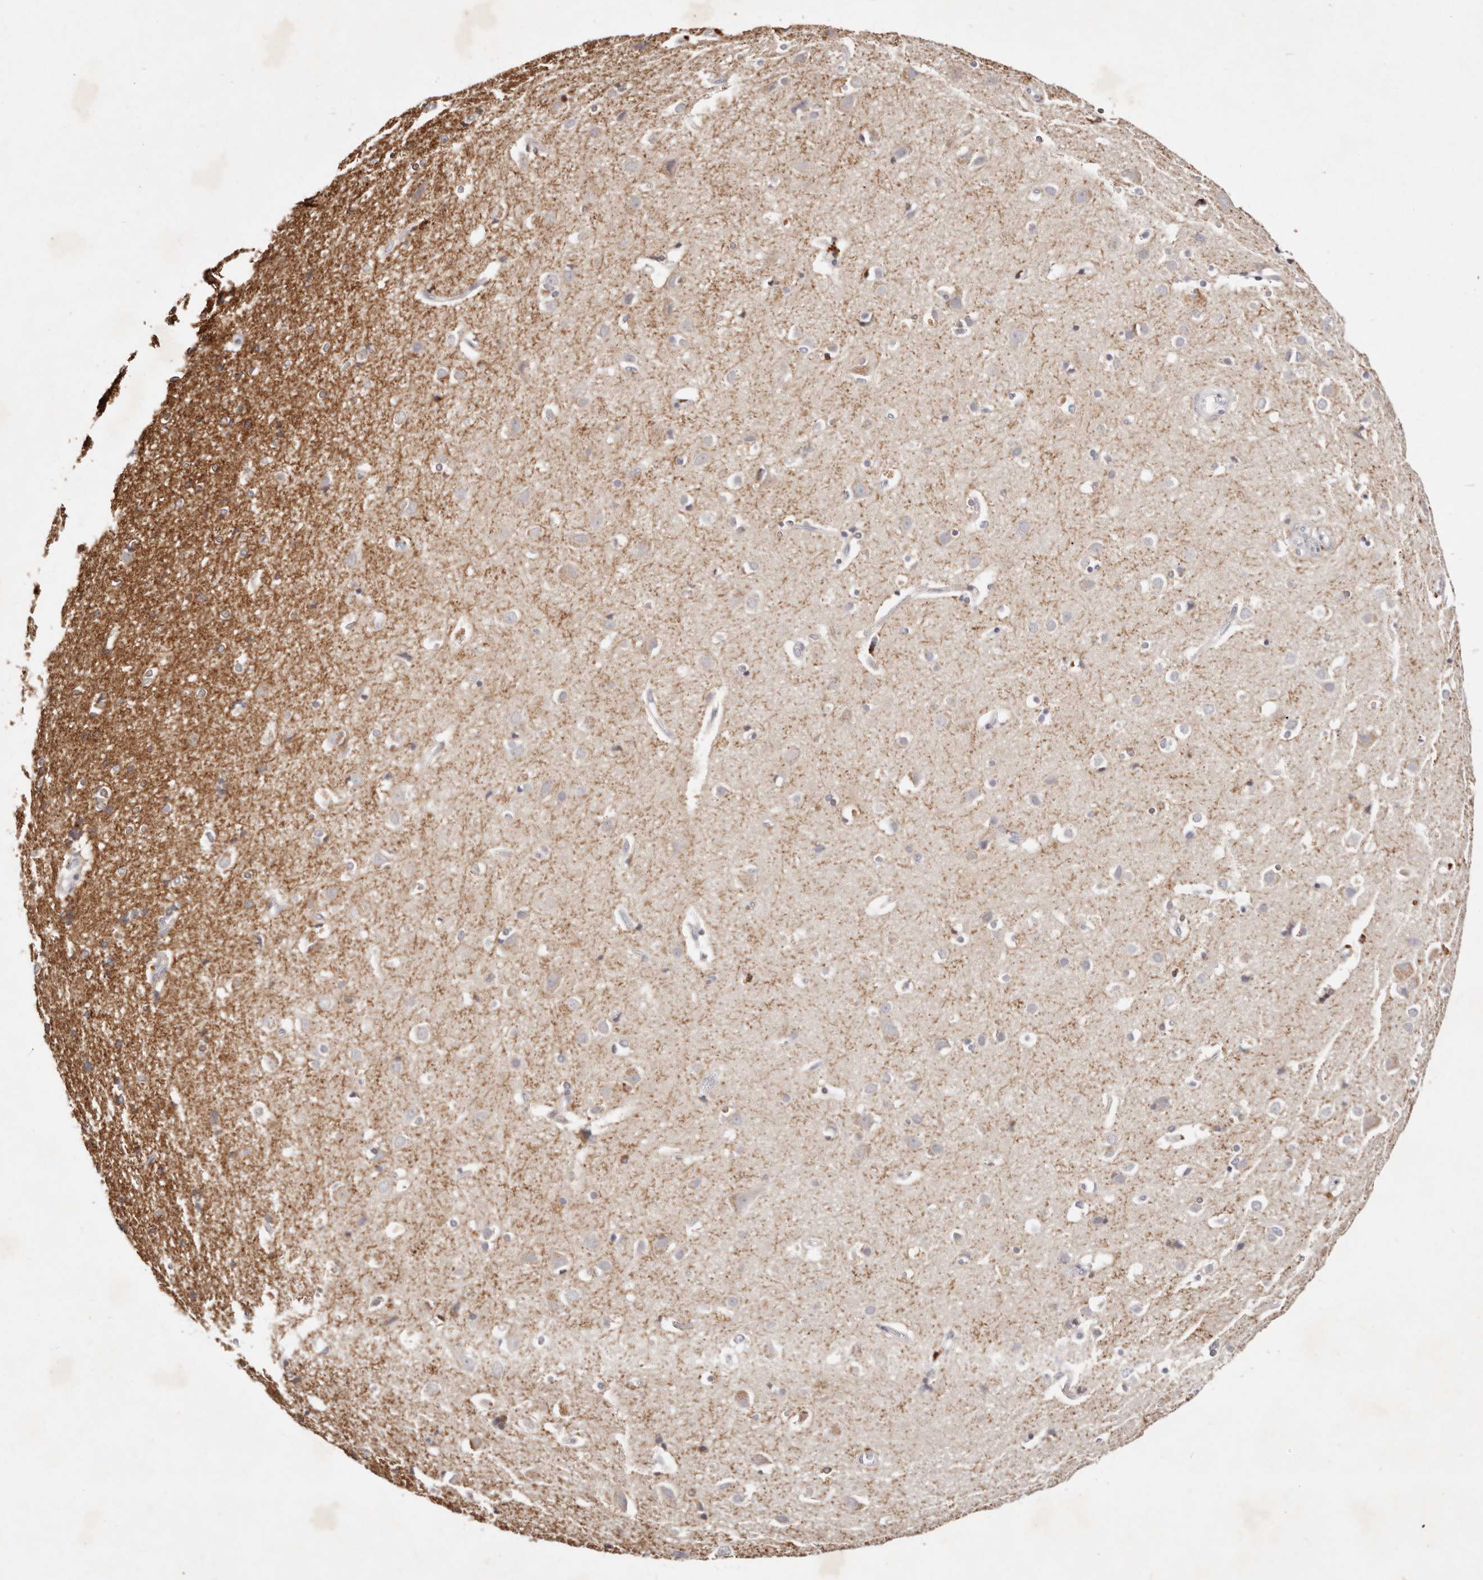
{"staining": {"intensity": "moderate", "quantity": ">75%", "location": "nuclear"}, "tissue": "cerebral cortex", "cell_type": "Endothelial cells", "image_type": "normal", "snomed": [{"axis": "morphology", "description": "Normal tissue, NOS"}, {"axis": "topography", "description": "Cerebral cortex"}], "caption": "The histopathology image displays immunohistochemical staining of benign cerebral cortex. There is moderate nuclear expression is appreciated in about >75% of endothelial cells.", "gene": "IQGAP3", "patient": {"sex": "male", "age": 54}}